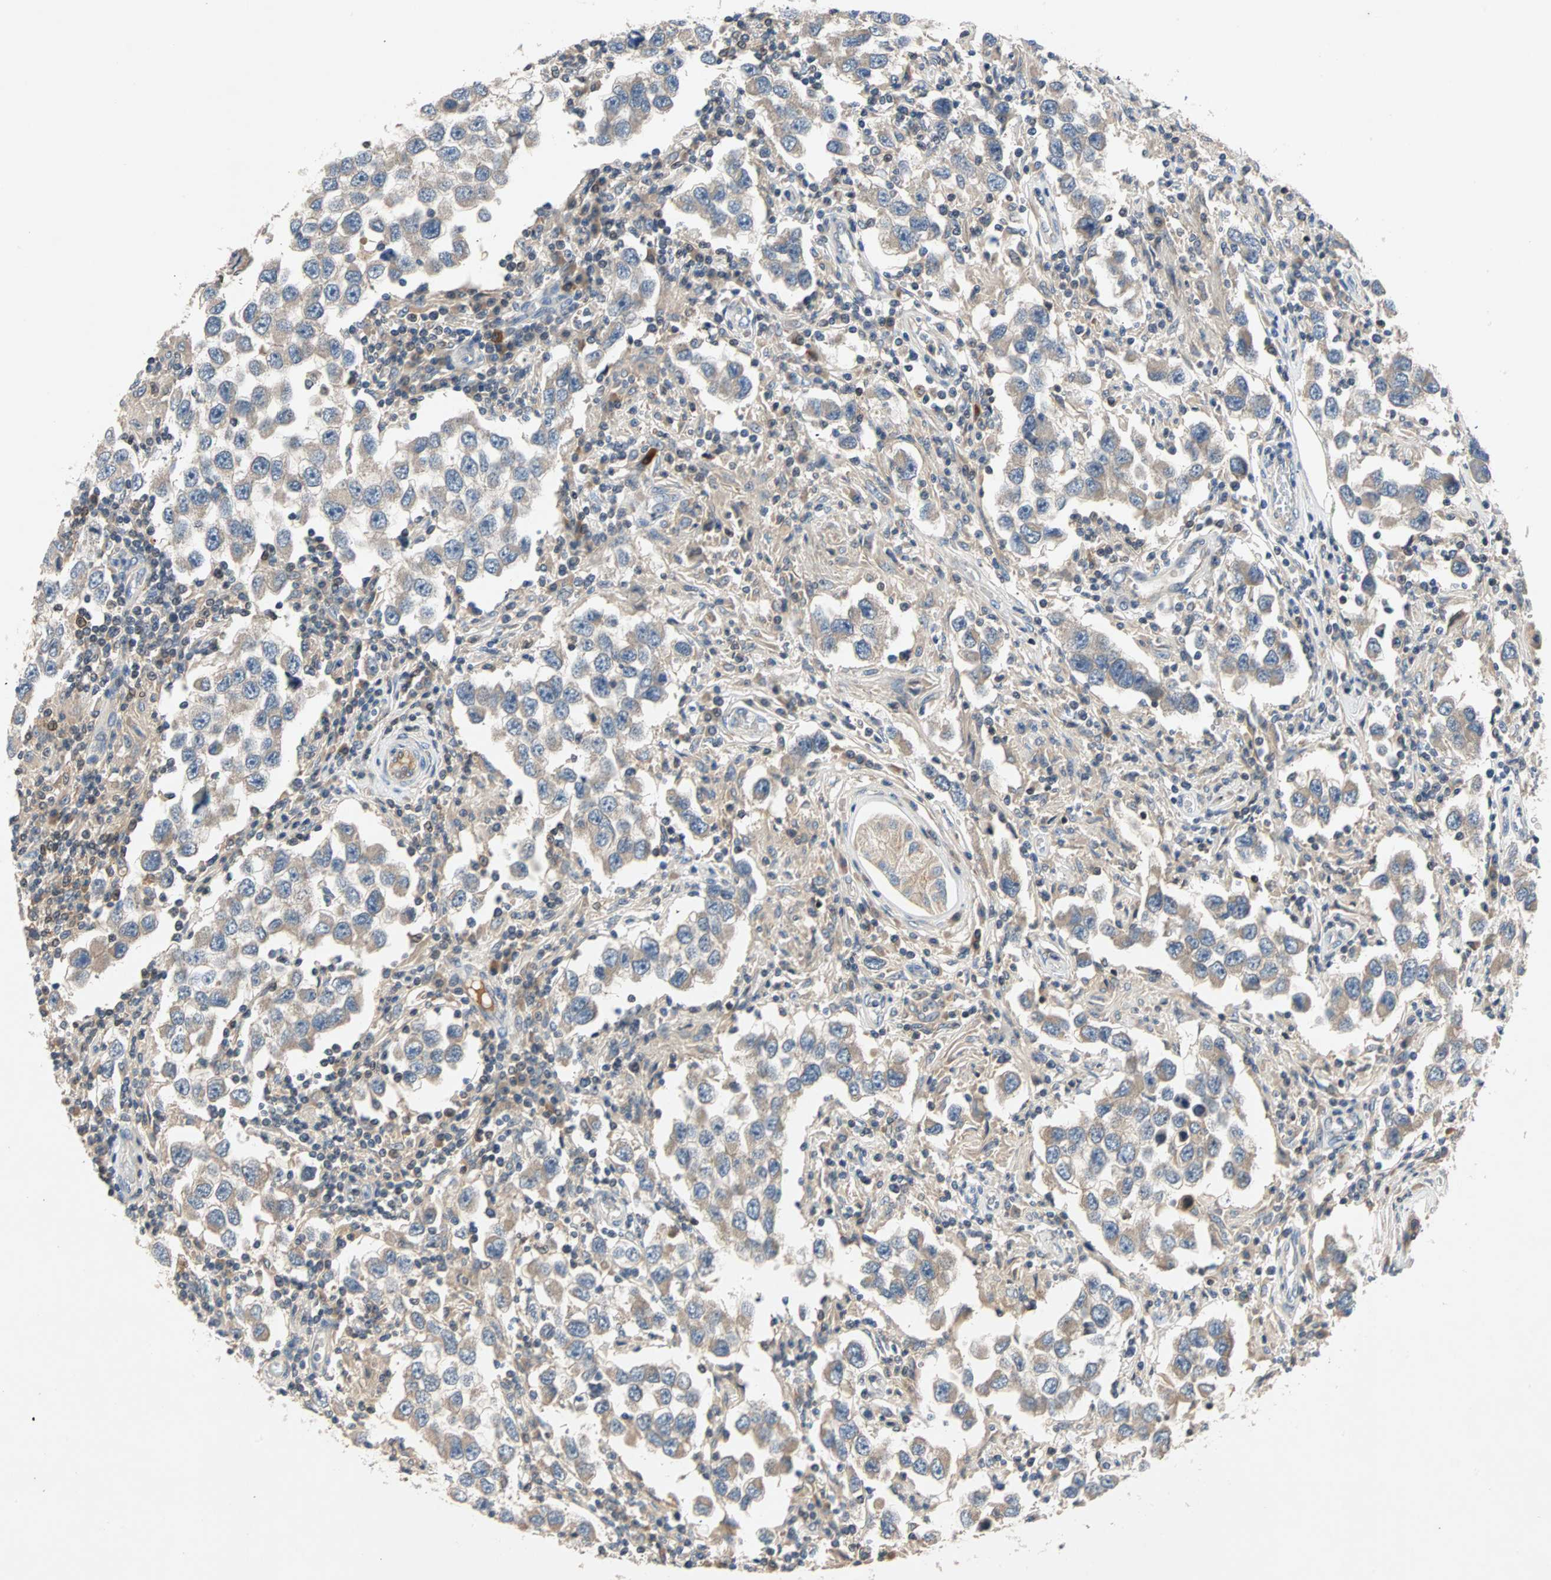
{"staining": {"intensity": "moderate", "quantity": "25%-75%", "location": "cytoplasmic/membranous"}, "tissue": "testis cancer", "cell_type": "Tumor cells", "image_type": "cancer", "snomed": [{"axis": "morphology", "description": "Carcinoma, Embryonal, NOS"}, {"axis": "topography", "description": "Testis"}], "caption": "A brown stain labels moderate cytoplasmic/membranous staining of a protein in testis cancer (embryonal carcinoma) tumor cells. Ihc stains the protein in brown and the nuclei are stained blue.", "gene": "MAP4K1", "patient": {"sex": "male", "age": 21}}